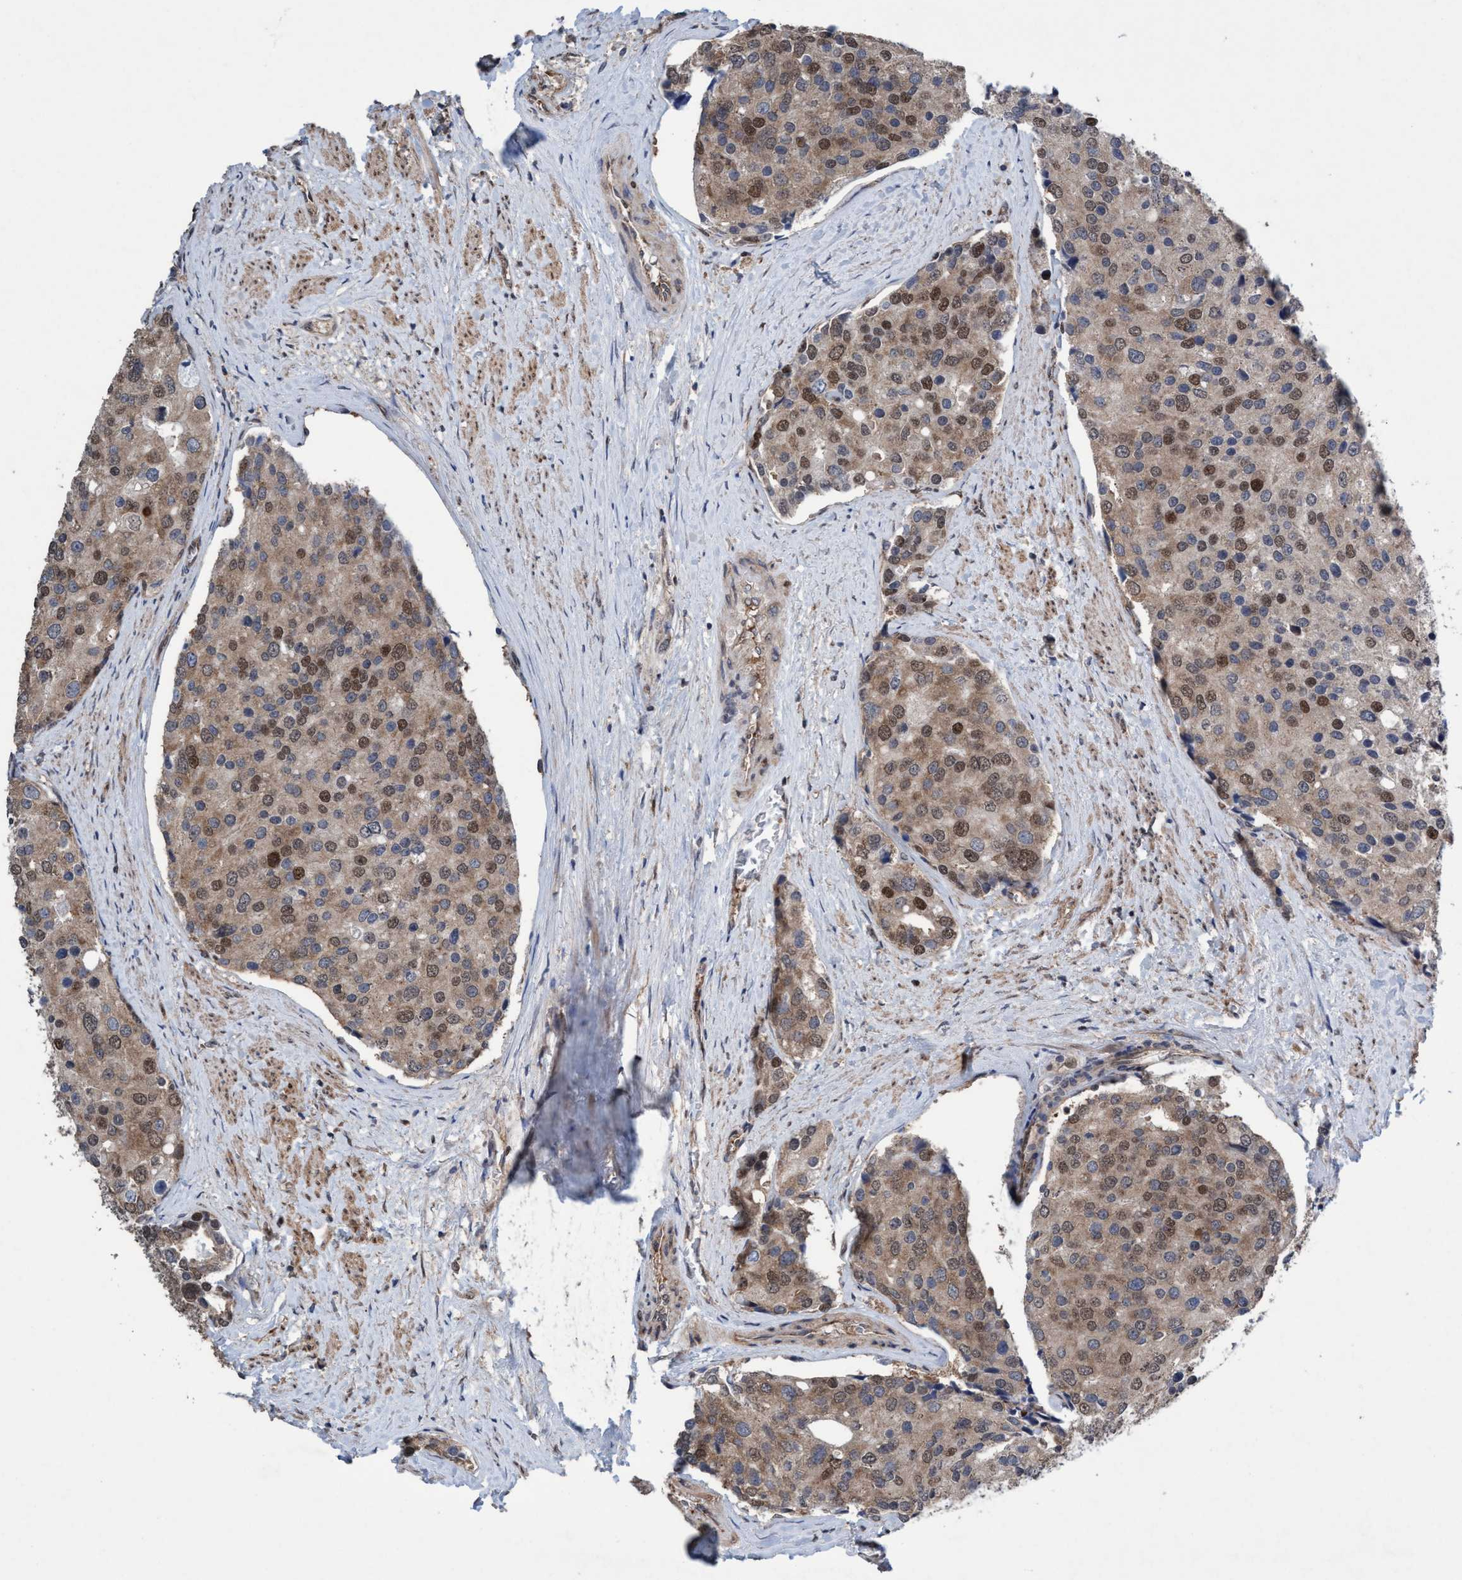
{"staining": {"intensity": "moderate", "quantity": ">75%", "location": "cytoplasmic/membranous,nuclear"}, "tissue": "prostate cancer", "cell_type": "Tumor cells", "image_type": "cancer", "snomed": [{"axis": "morphology", "description": "Adenocarcinoma, High grade"}, {"axis": "topography", "description": "Prostate"}], "caption": "Prostate cancer stained with a protein marker shows moderate staining in tumor cells.", "gene": "METAP2", "patient": {"sex": "male", "age": 50}}